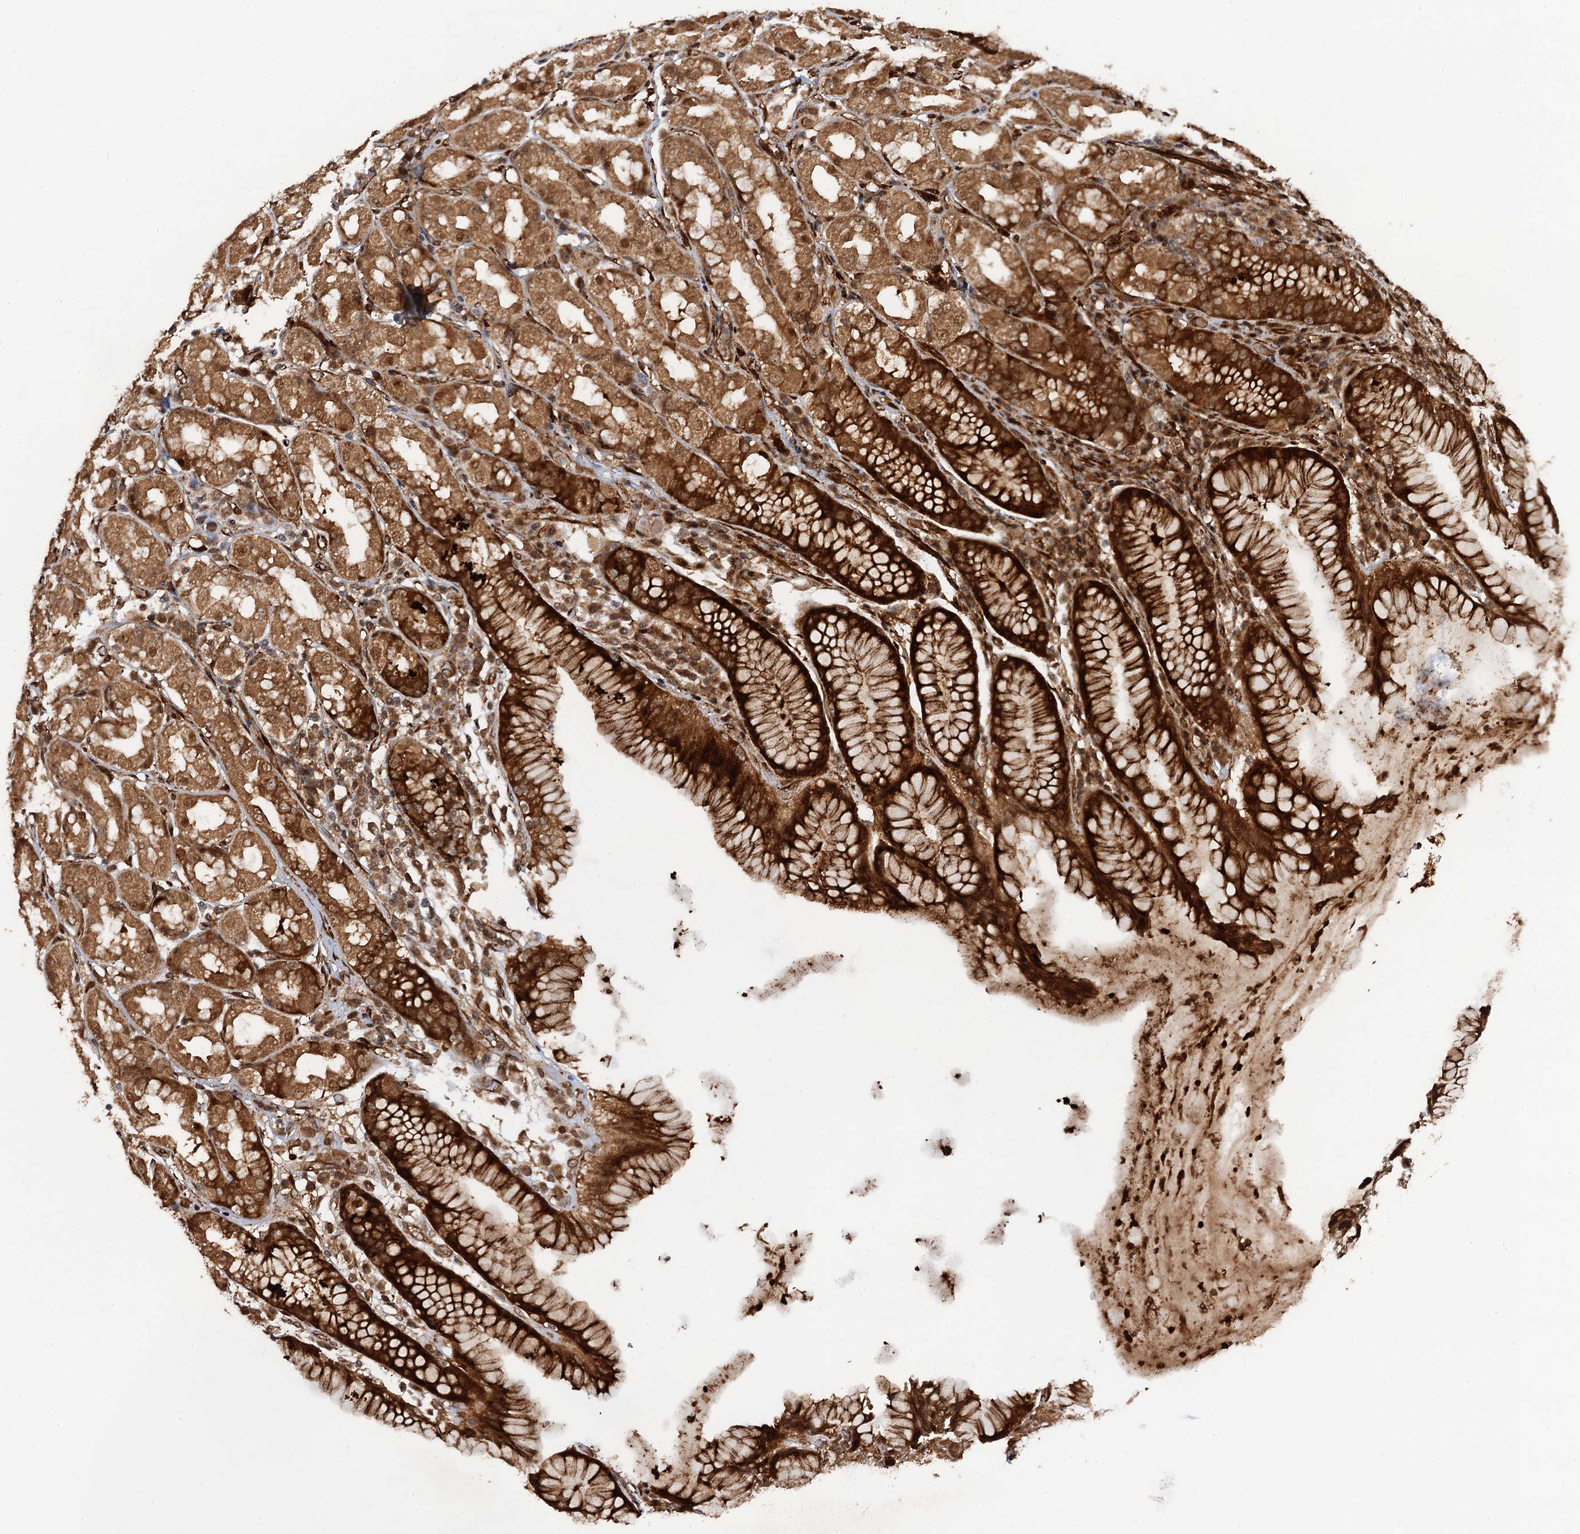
{"staining": {"intensity": "strong", "quantity": ">75%", "location": "cytoplasmic/membranous,nuclear"}, "tissue": "stomach", "cell_type": "Glandular cells", "image_type": "normal", "snomed": [{"axis": "morphology", "description": "Normal tissue, NOS"}, {"axis": "topography", "description": "Stomach, lower"}], "caption": "Brown immunohistochemical staining in benign stomach displays strong cytoplasmic/membranous,nuclear staining in about >75% of glandular cells.", "gene": "SNRNP25", "patient": {"sex": "female", "age": 56}}